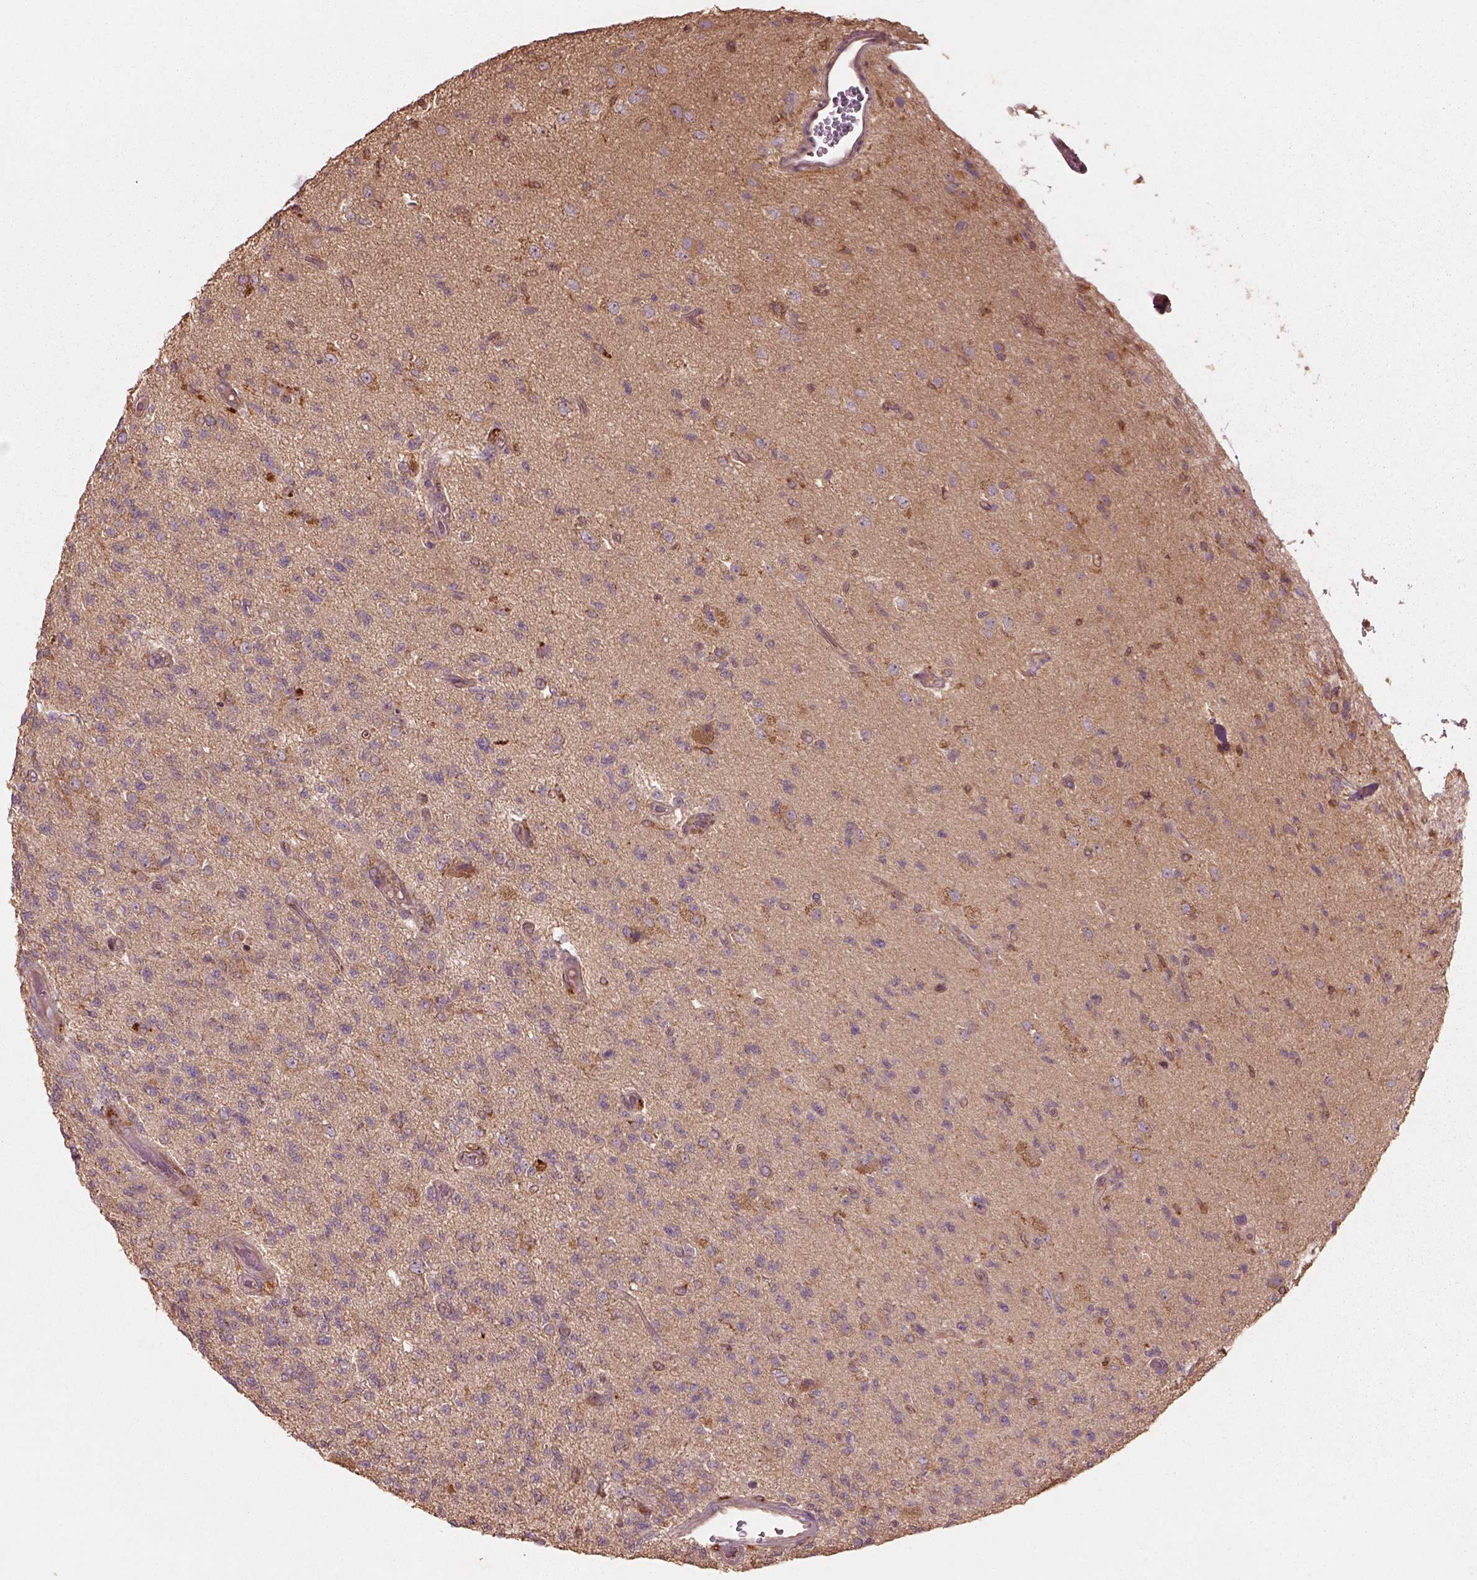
{"staining": {"intensity": "negative", "quantity": "none", "location": "none"}, "tissue": "glioma", "cell_type": "Tumor cells", "image_type": "cancer", "snomed": [{"axis": "morphology", "description": "Glioma, malignant, High grade"}, {"axis": "topography", "description": "Brain"}], "caption": "Human malignant glioma (high-grade) stained for a protein using immunohistochemistry (IHC) shows no positivity in tumor cells.", "gene": "TRADD", "patient": {"sex": "male", "age": 56}}